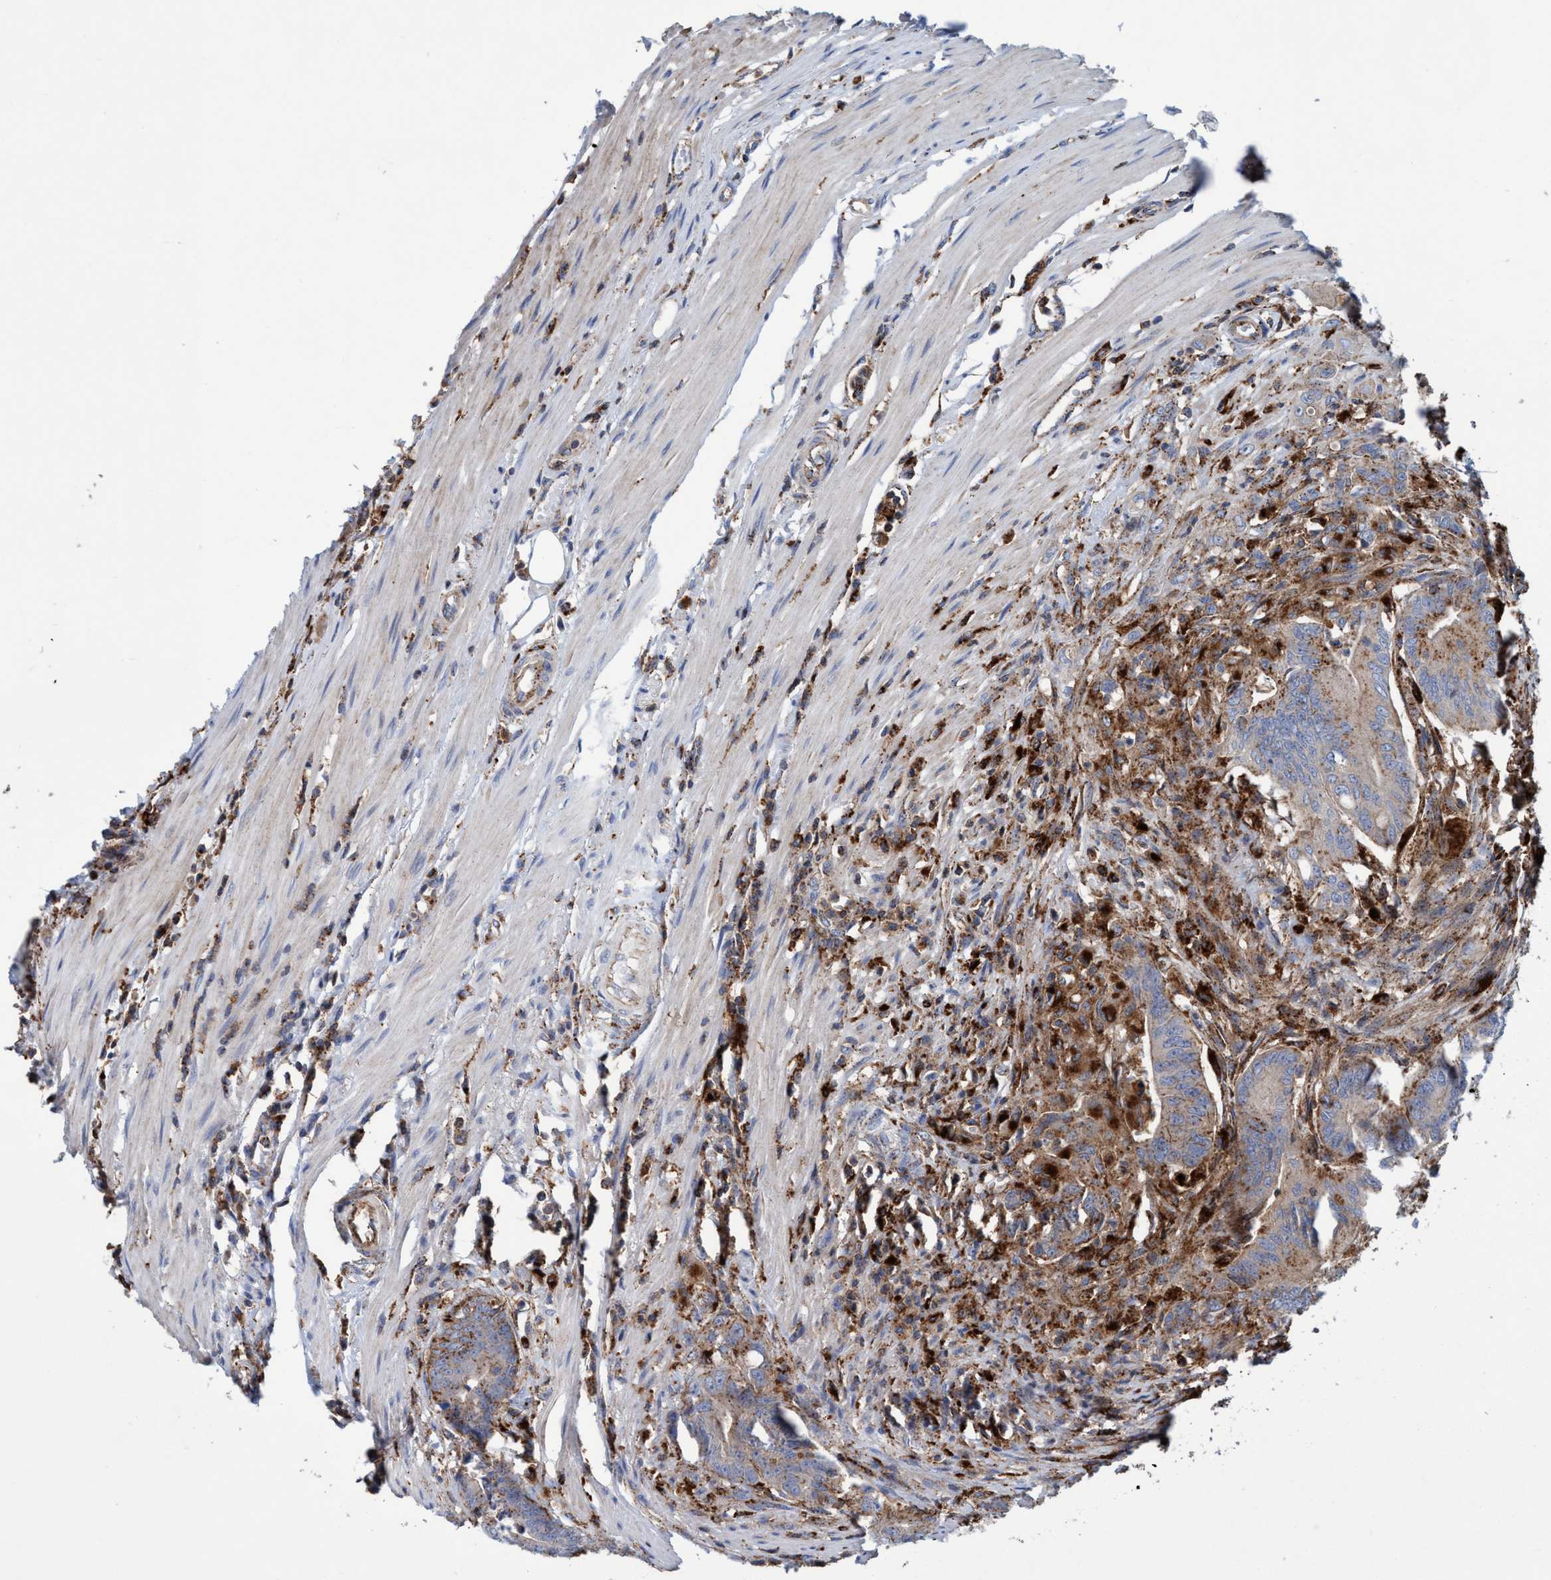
{"staining": {"intensity": "moderate", "quantity": ">75%", "location": "cytoplasmic/membranous"}, "tissue": "colorectal cancer", "cell_type": "Tumor cells", "image_type": "cancer", "snomed": [{"axis": "morphology", "description": "Adenoma, NOS"}, {"axis": "morphology", "description": "Adenocarcinoma, NOS"}, {"axis": "topography", "description": "Colon"}], "caption": "Adenocarcinoma (colorectal) stained with a brown dye reveals moderate cytoplasmic/membranous positive staining in approximately >75% of tumor cells.", "gene": "TRIM65", "patient": {"sex": "male", "age": 79}}